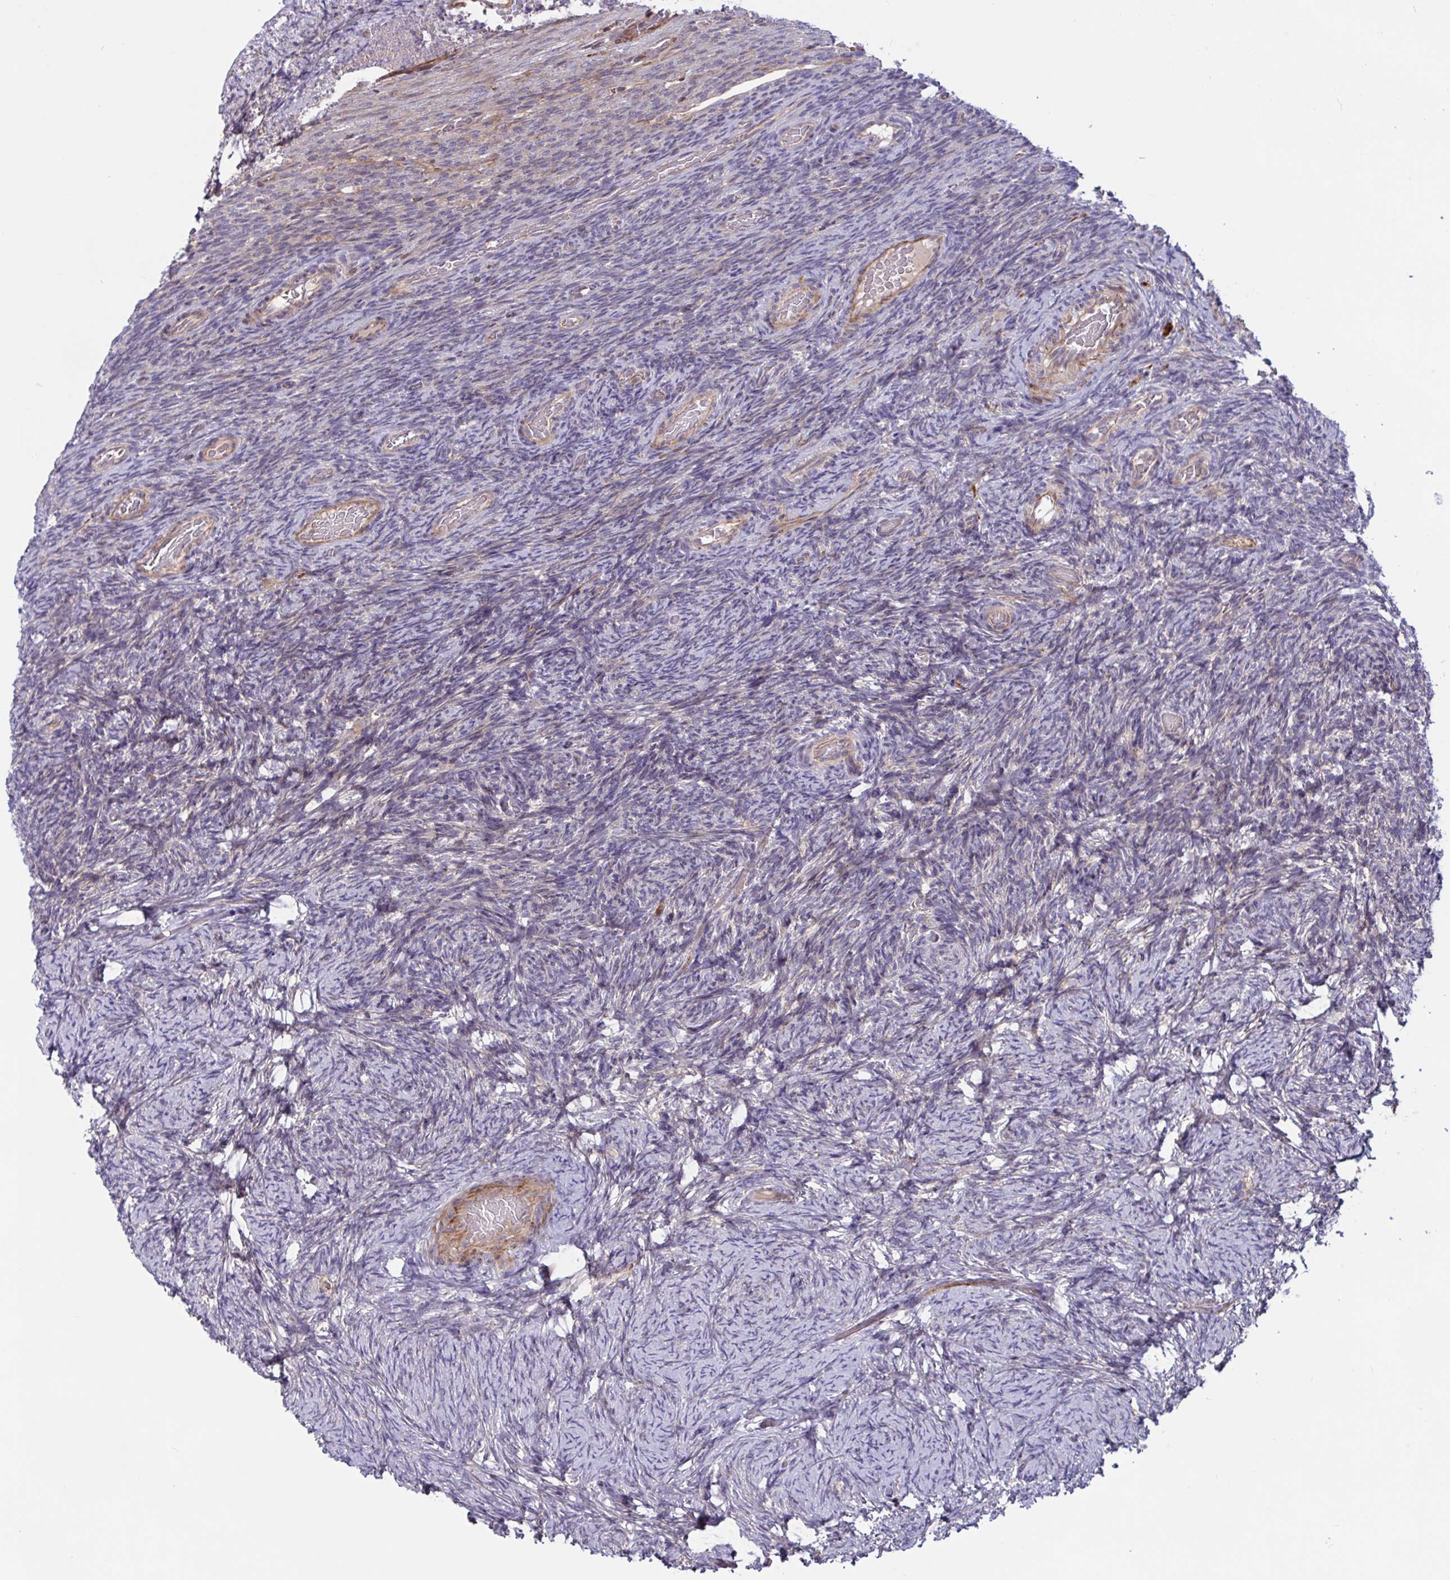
{"staining": {"intensity": "negative", "quantity": "none", "location": "none"}, "tissue": "ovary", "cell_type": "Ovarian stroma cells", "image_type": "normal", "snomed": [{"axis": "morphology", "description": "Normal tissue, NOS"}, {"axis": "topography", "description": "Ovary"}], "caption": "High magnification brightfield microscopy of normal ovary stained with DAB (3,3'-diaminobenzidine) (brown) and counterstained with hematoxylin (blue): ovarian stroma cells show no significant staining. The staining is performed using DAB (3,3'-diaminobenzidine) brown chromogen with nuclei counter-stained in using hematoxylin.", "gene": "TANK", "patient": {"sex": "female", "age": 34}}